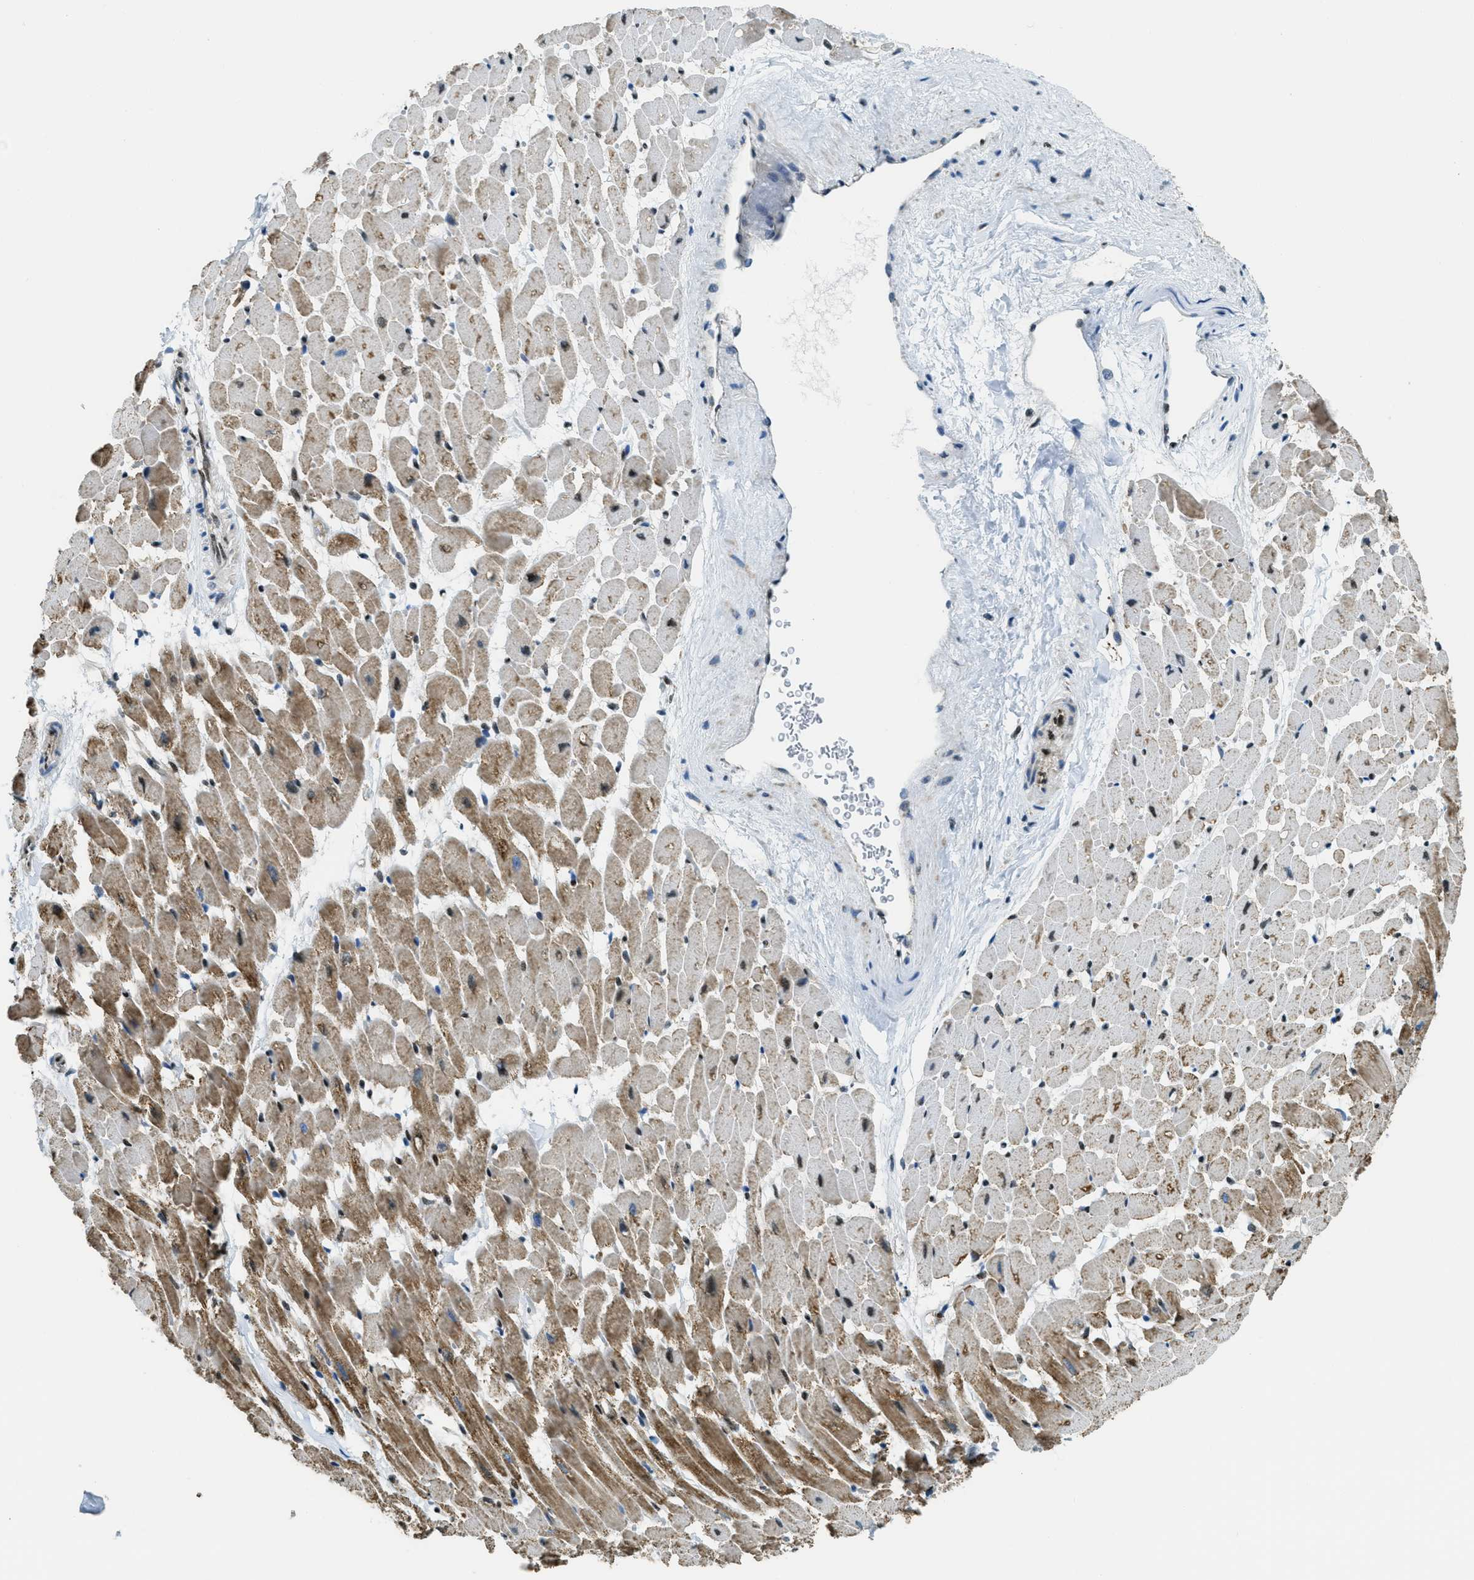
{"staining": {"intensity": "moderate", "quantity": "25%-75%", "location": "cytoplasmic/membranous"}, "tissue": "heart muscle", "cell_type": "Cardiomyocytes", "image_type": "normal", "snomed": [{"axis": "morphology", "description": "Normal tissue, NOS"}, {"axis": "topography", "description": "Heart"}], "caption": "DAB (3,3'-diaminobenzidine) immunohistochemical staining of unremarkable human heart muscle displays moderate cytoplasmic/membranous protein staining in approximately 25%-75% of cardiomyocytes. (IHC, brightfield microscopy, high magnification).", "gene": "SP100", "patient": {"sex": "male", "age": 45}}